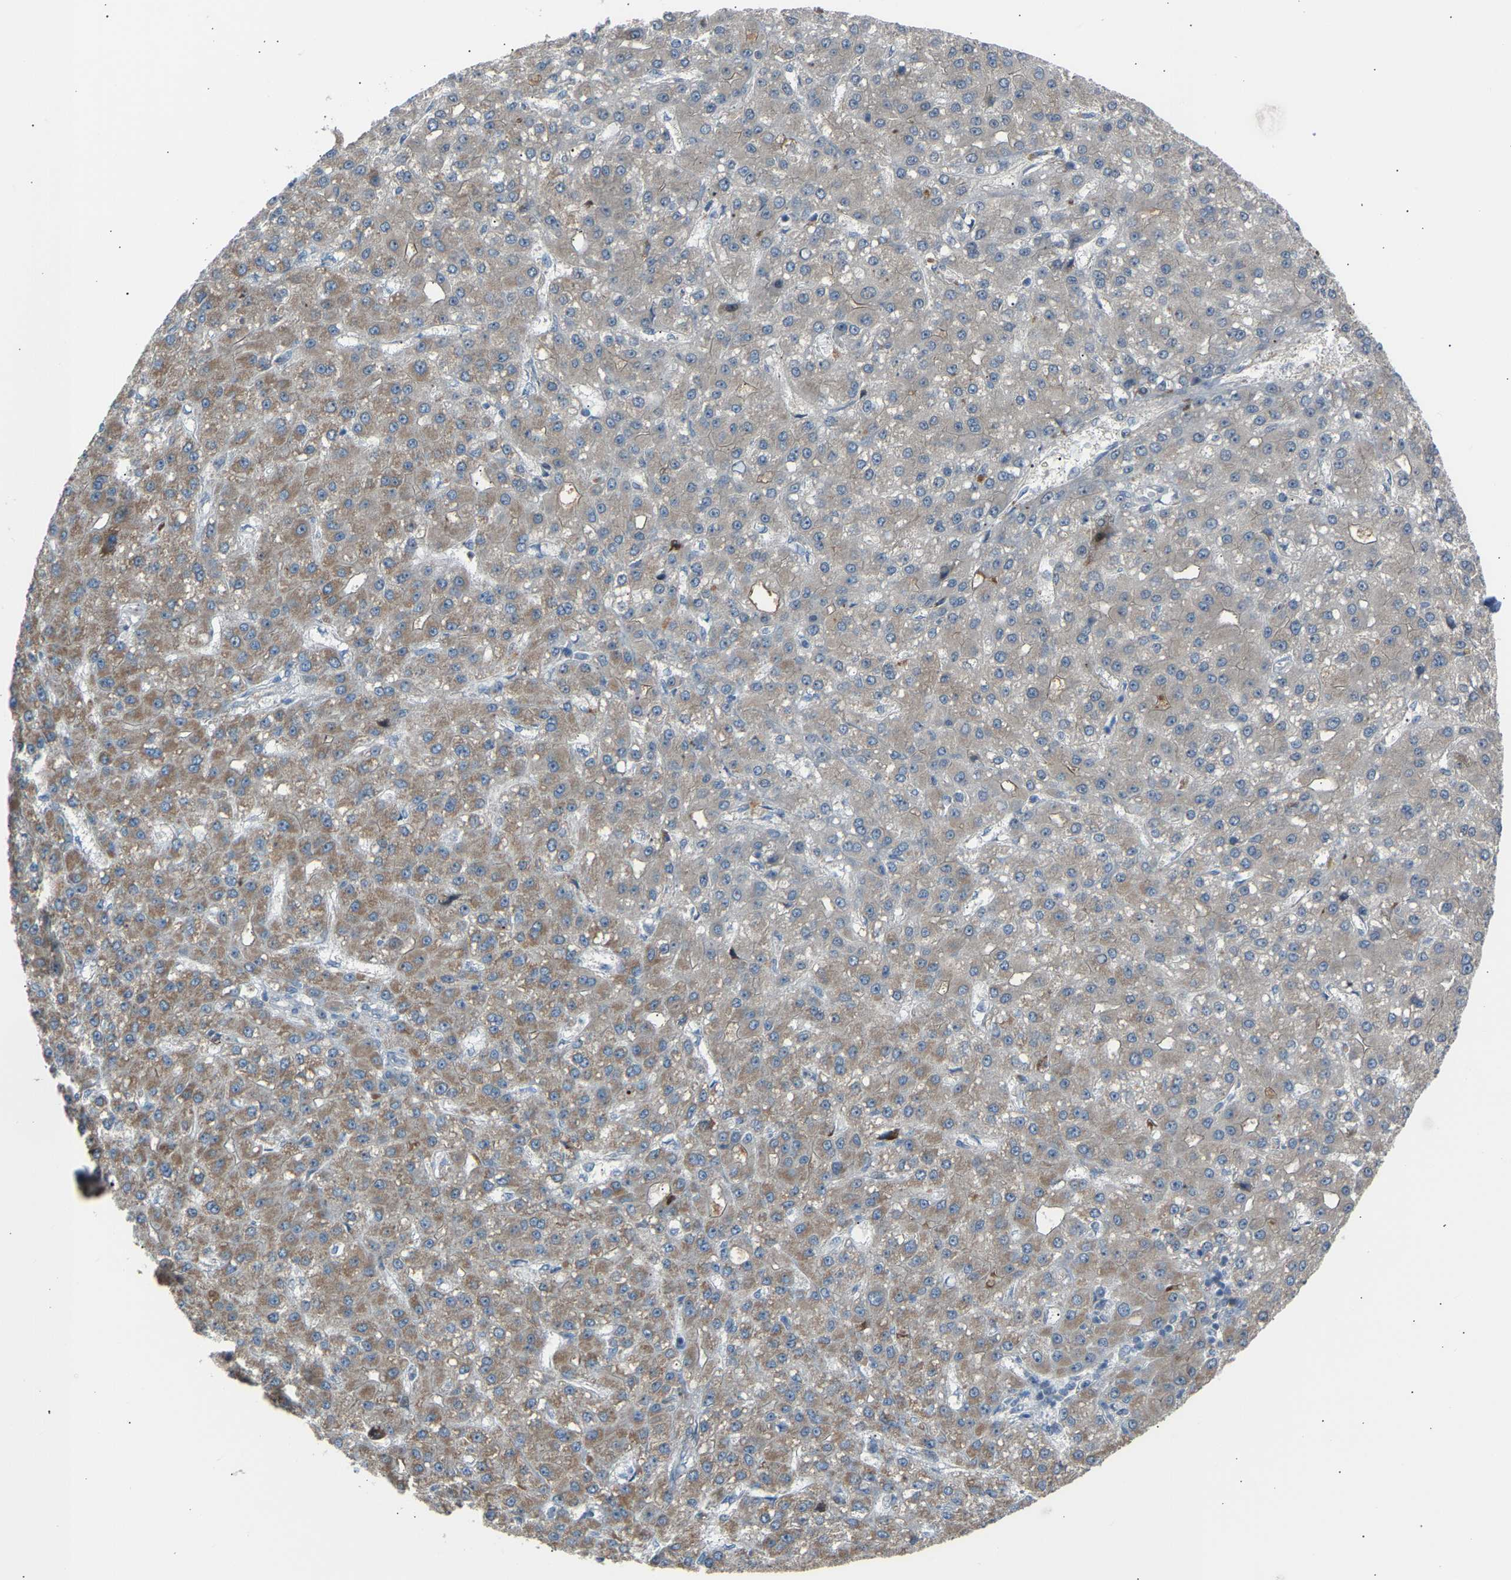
{"staining": {"intensity": "weak", "quantity": ">75%", "location": "cytoplasmic/membranous"}, "tissue": "liver cancer", "cell_type": "Tumor cells", "image_type": "cancer", "snomed": [{"axis": "morphology", "description": "Carcinoma, Hepatocellular, NOS"}, {"axis": "topography", "description": "Liver"}], "caption": "DAB (3,3'-diaminobenzidine) immunohistochemical staining of liver cancer (hepatocellular carcinoma) reveals weak cytoplasmic/membranous protein expression in about >75% of tumor cells.", "gene": "VPS41", "patient": {"sex": "male", "age": 67}}